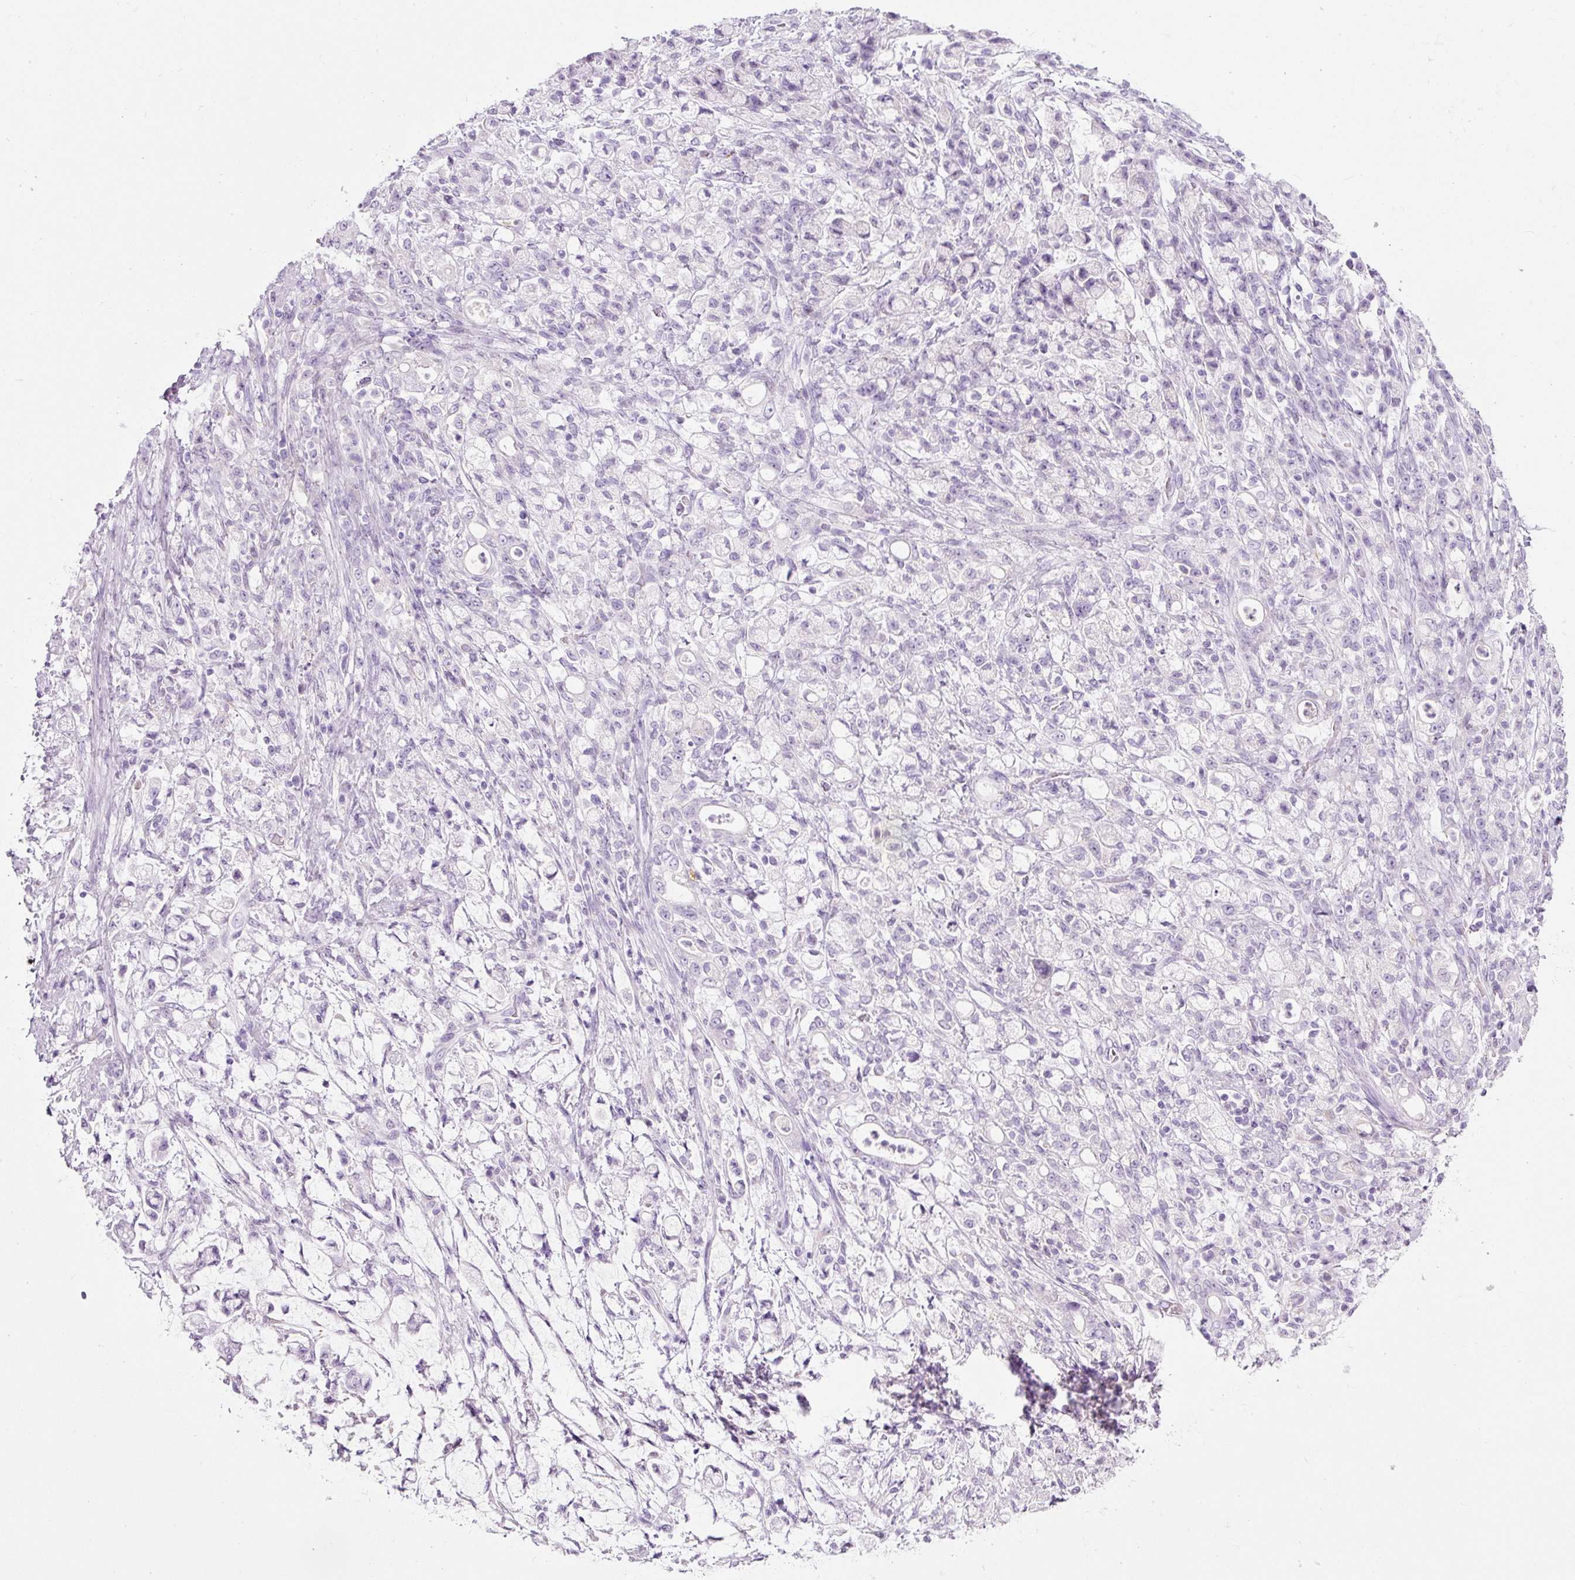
{"staining": {"intensity": "negative", "quantity": "none", "location": "none"}, "tissue": "stomach cancer", "cell_type": "Tumor cells", "image_type": "cancer", "snomed": [{"axis": "morphology", "description": "Adenocarcinoma, NOS"}, {"axis": "topography", "description": "Stomach"}], "caption": "Immunohistochemistry photomicrograph of human stomach cancer stained for a protein (brown), which exhibits no staining in tumor cells.", "gene": "DNM1", "patient": {"sex": "female", "age": 60}}